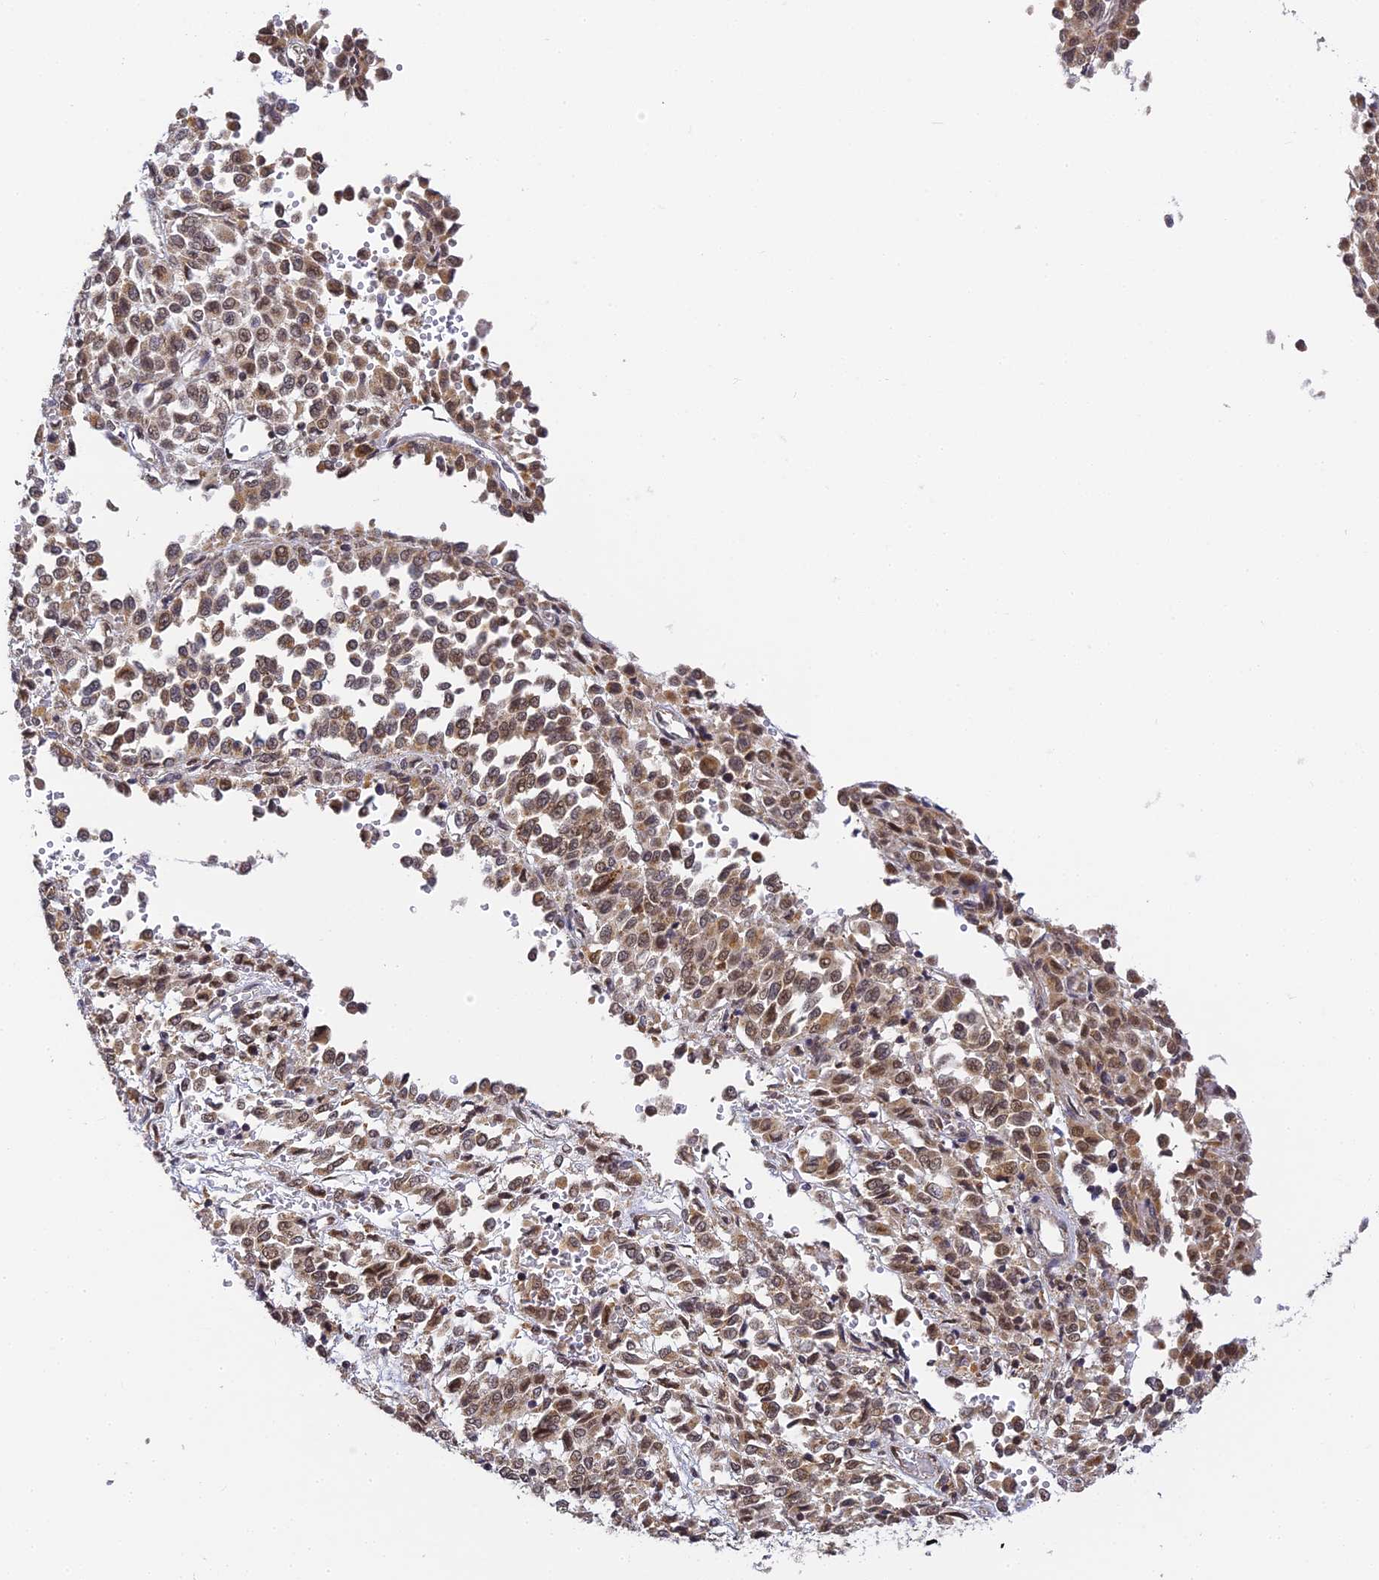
{"staining": {"intensity": "moderate", "quantity": ">75%", "location": "nuclear"}, "tissue": "melanoma", "cell_type": "Tumor cells", "image_type": "cancer", "snomed": [{"axis": "morphology", "description": "Malignant melanoma, Metastatic site"}, {"axis": "topography", "description": "Pancreas"}], "caption": "The micrograph displays staining of melanoma, revealing moderate nuclear protein expression (brown color) within tumor cells. Using DAB (brown) and hematoxylin (blue) stains, captured at high magnification using brightfield microscopy.", "gene": "DNAAF10", "patient": {"sex": "female", "age": 30}}